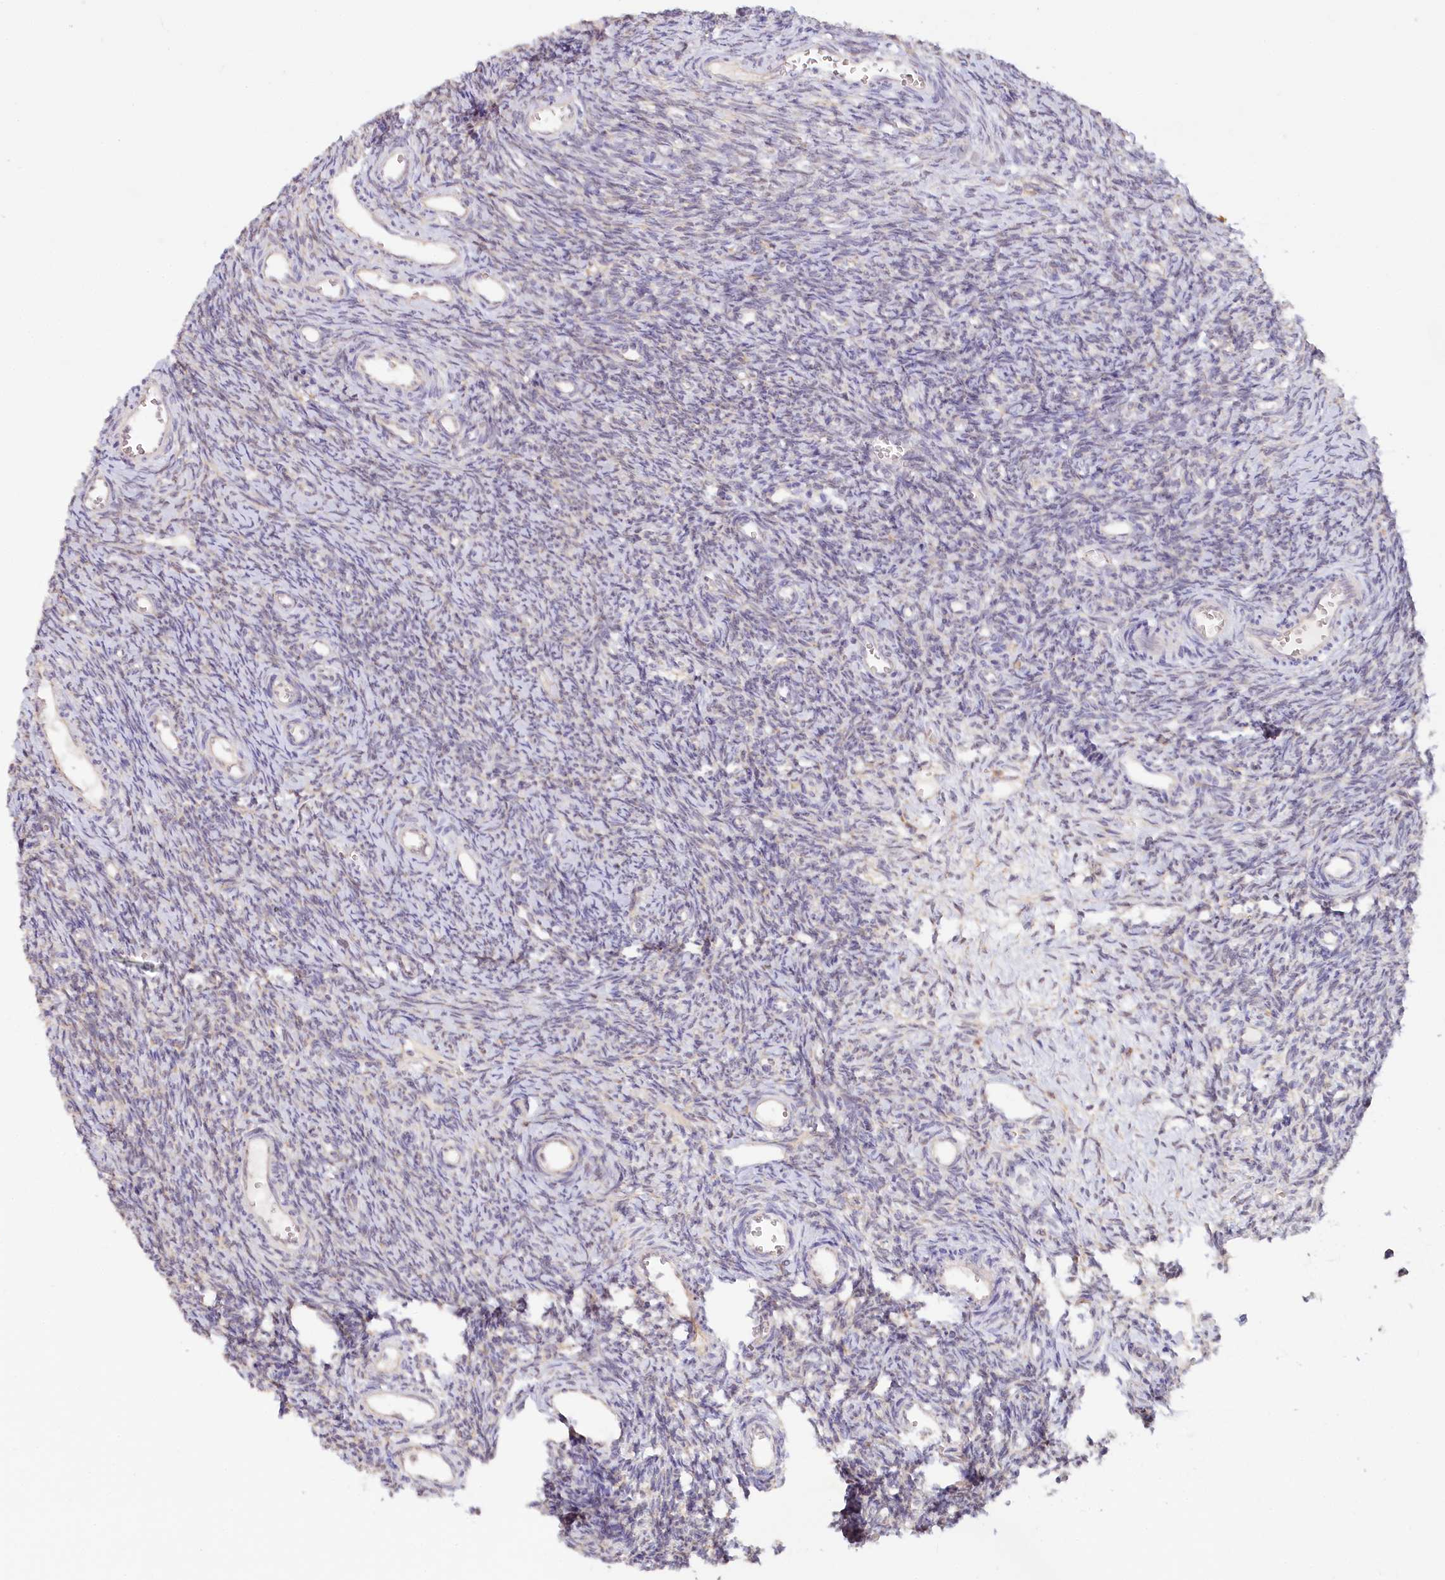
{"staining": {"intensity": "negative", "quantity": "none", "location": "none"}, "tissue": "ovary", "cell_type": "Follicle cells", "image_type": "normal", "snomed": [{"axis": "morphology", "description": "Normal tissue, NOS"}, {"axis": "topography", "description": "Ovary"}], "caption": "Immunohistochemical staining of benign human ovary demonstrates no significant positivity in follicle cells.", "gene": "PAIP2", "patient": {"sex": "female", "age": 39}}